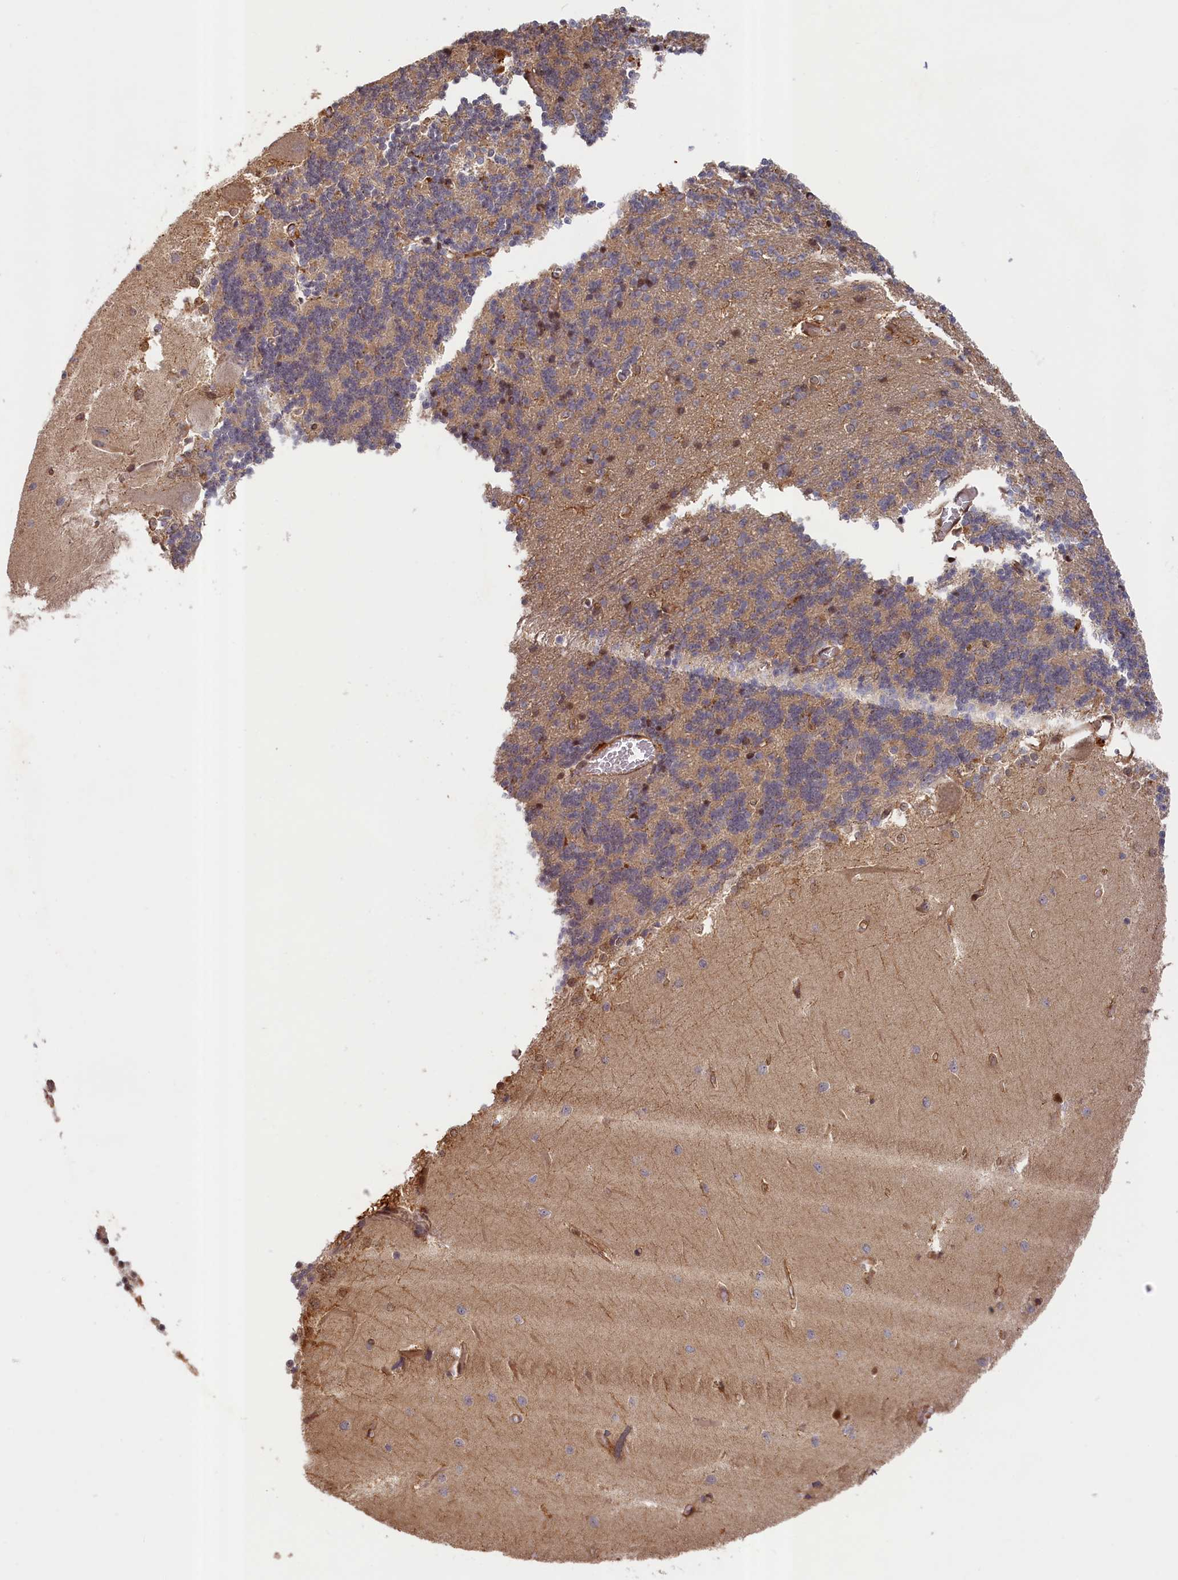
{"staining": {"intensity": "weak", "quantity": "<25%", "location": "nuclear"}, "tissue": "cerebellum", "cell_type": "Cells in granular layer", "image_type": "normal", "snomed": [{"axis": "morphology", "description": "Normal tissue, NOS"}, {"axis": "topography", "description": "Cerebellum"}], "caption": "A histopathology image of human cerebellum is negative for staining in cells in granular layer. Brightfield microscopy of IHC stained with DAB (brown) and hematoxylin (blue), captured at high magnification.", "gene": "CEP44", "patient": {"sex": "male", "age": 37}}